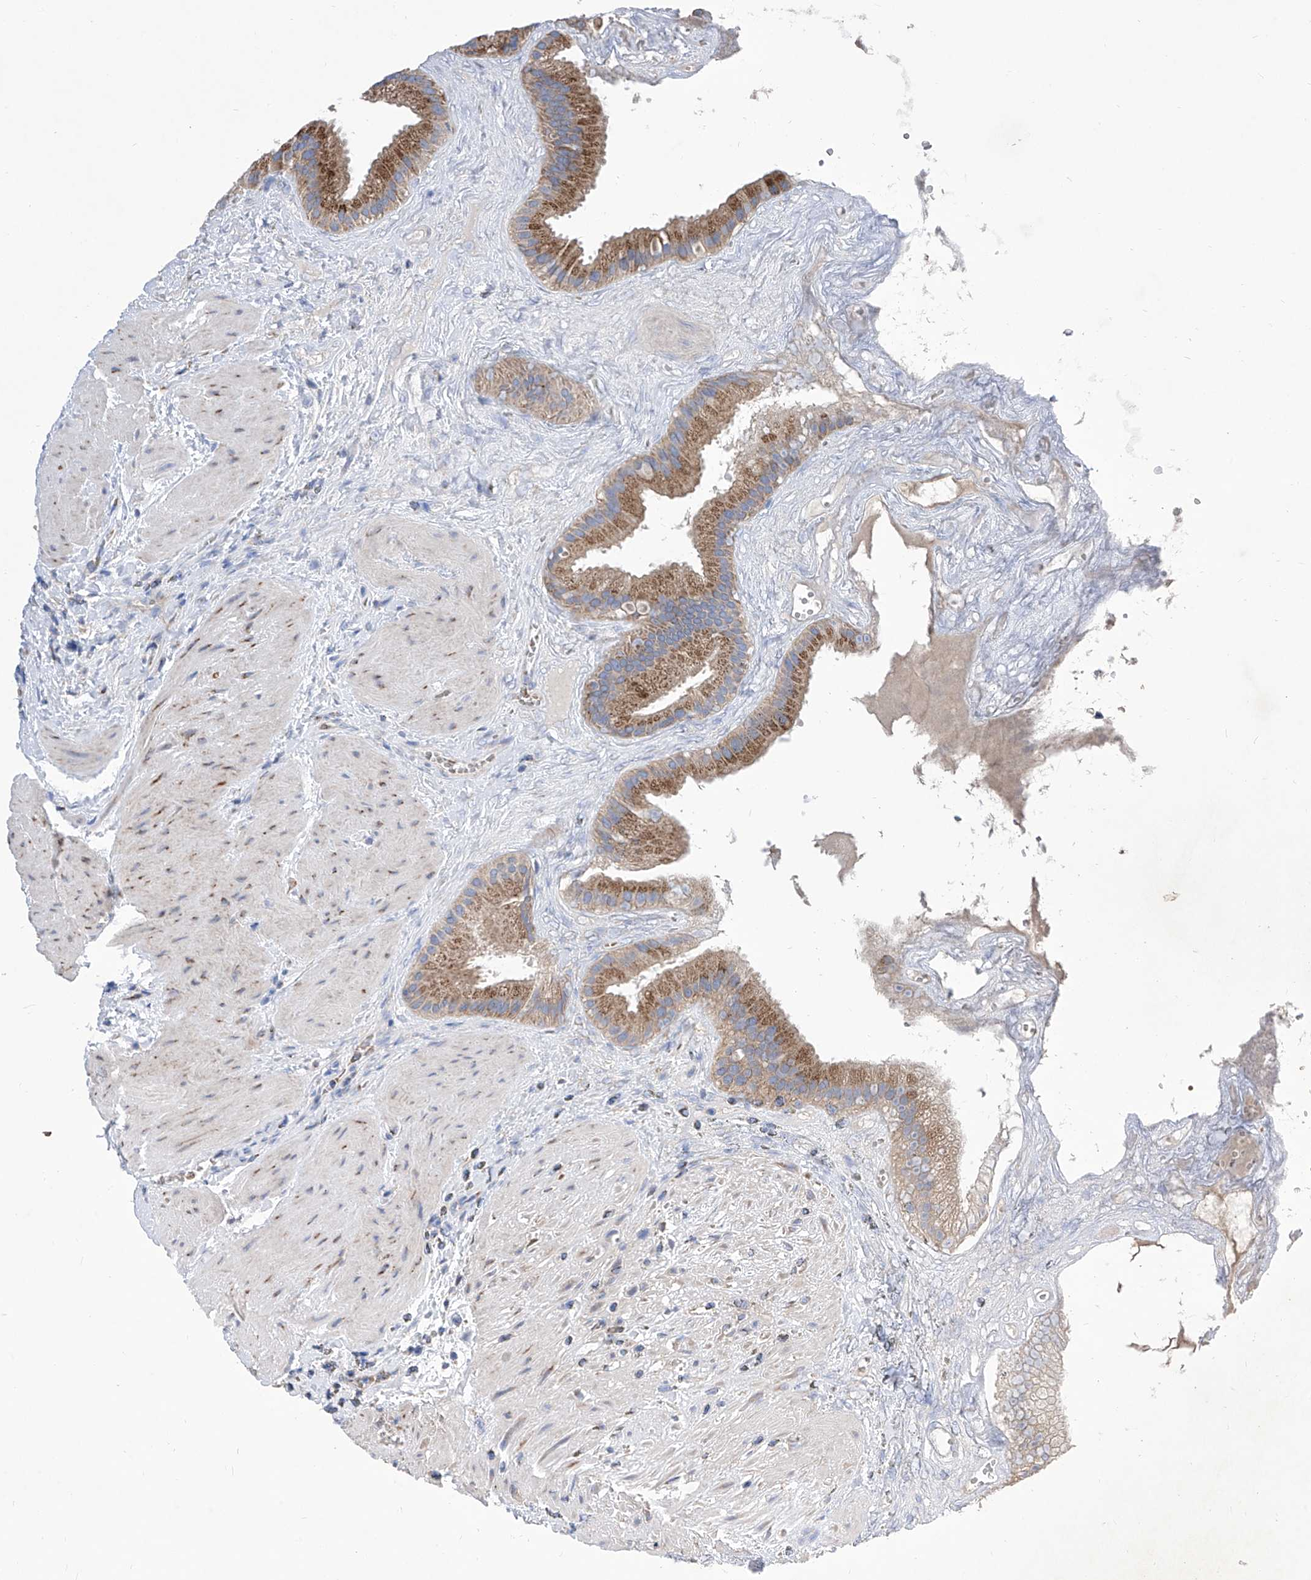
{"staining": {"intensity": "strong", "quantity": ">75%", "location": "cytoplasmic/membranous"}, "tissue": "gallbladder", "cell_type": "Glandular cells", "image_type": "normal", "snomed": [{"axis": "morphology", "description": "Normal tissue, NOS"}, {"axis": "topography", "description": "Gallbladder"}], "caption": "Immunohistochemical staining of unremarkable human gallbladder displays high levels of strong cytoplasmic/membranous positivity in approximately >75% of glandular cells.", "gene": "TJAP1", "patient": {"sex": "male", "age": 55}}